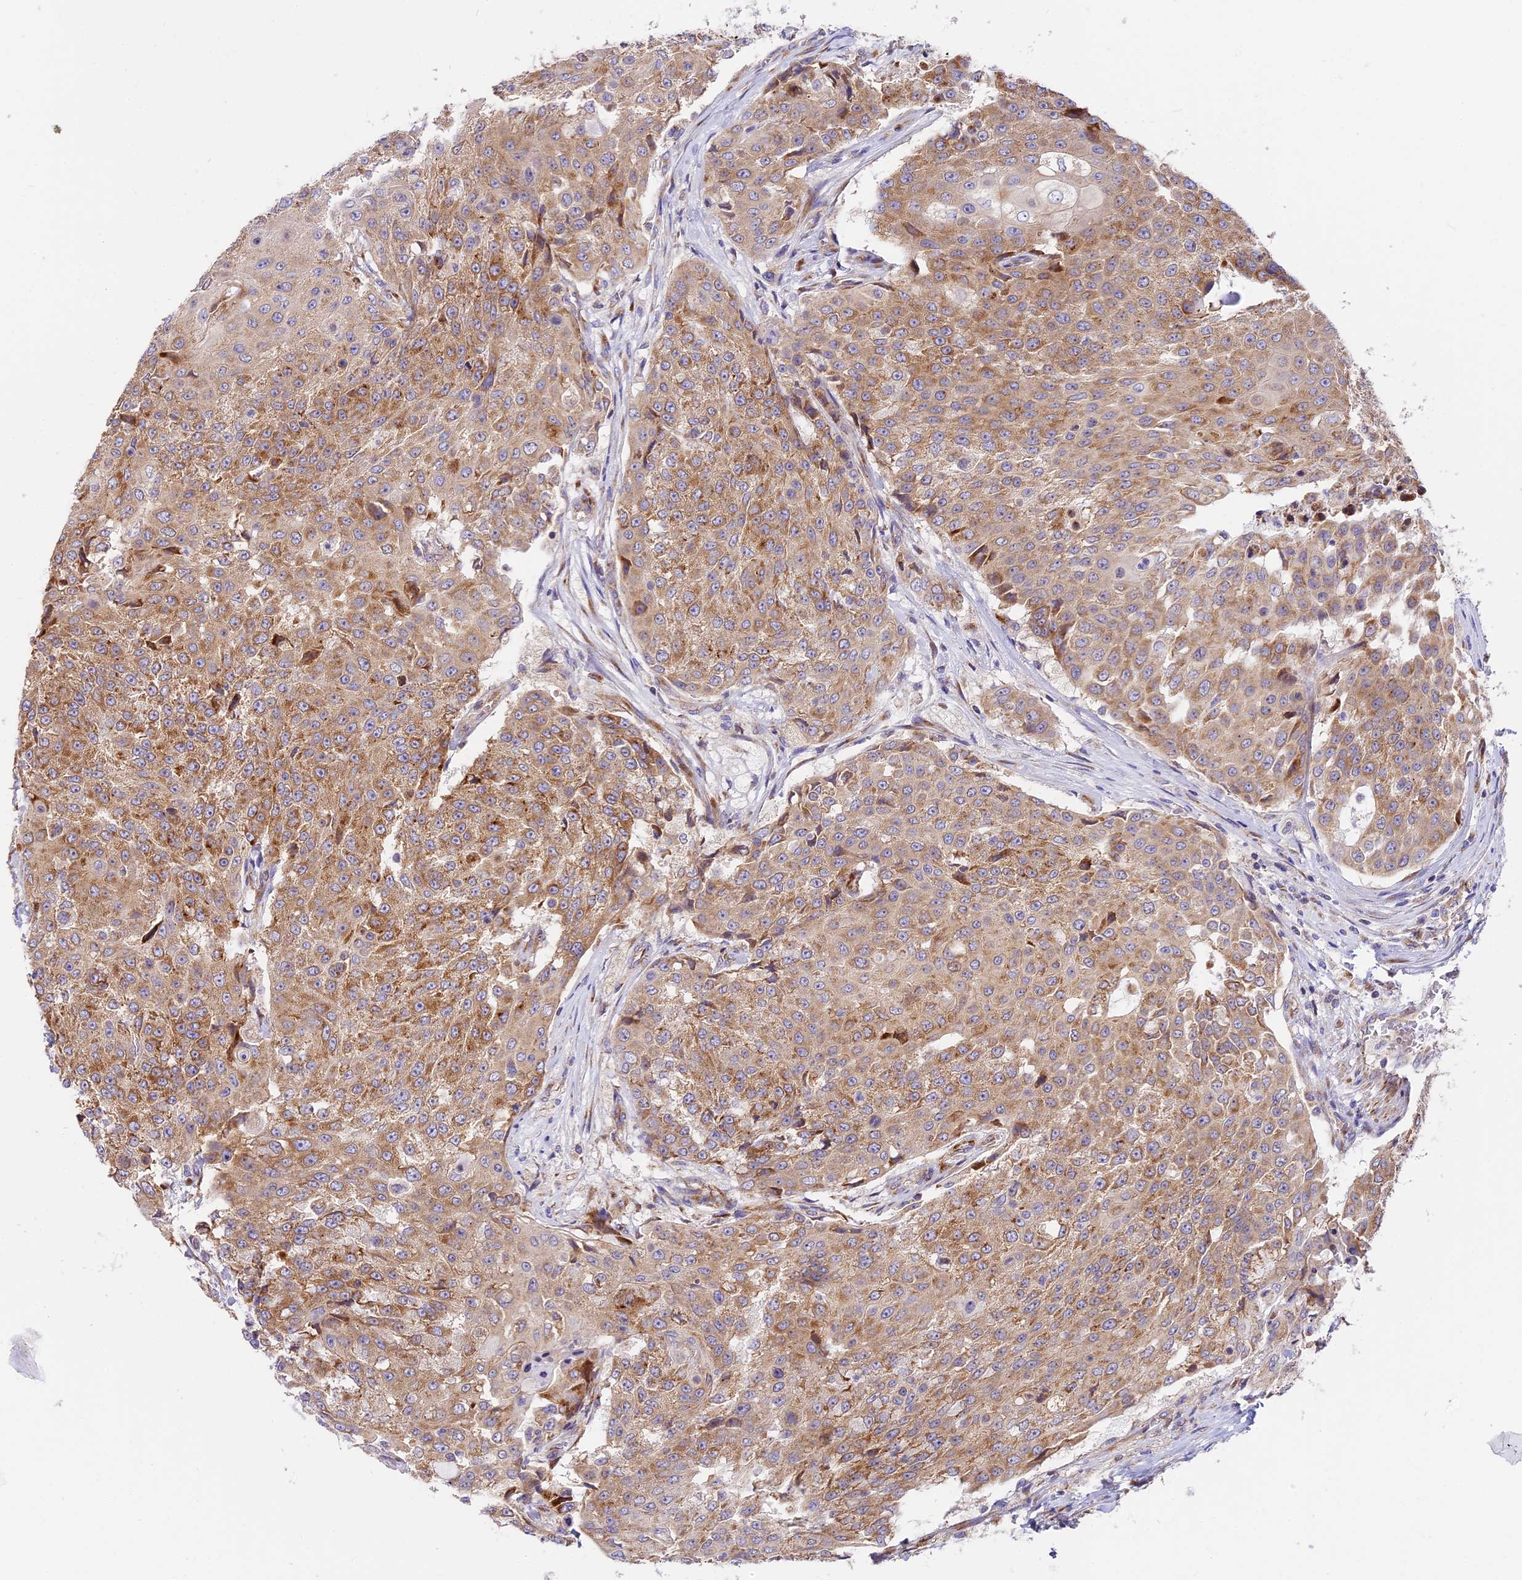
{"staining": {"intensity": "moderate", "quantity": ">75%", "location": "cytoplasmic/membranous"}, "tissue": "urothelial cancer", "cell_type": "Tumor cells", "image_type": "cancer", "snomed": [{"axis": "morphology", "description": "Urothelial carcinoma, High grade"}, {"axis": "topography", "description": "Urinary bladder"}], "caption": "IHC micrograph of human high-grade urothelial carcinoma stained for a protein (brown), which demonstrates medium levels of moderate cytoplasmic/membranous positivity in about >75% of tumor cells.", "gene": "MRAS", "patient": {"sex": "female", "age": 63}}